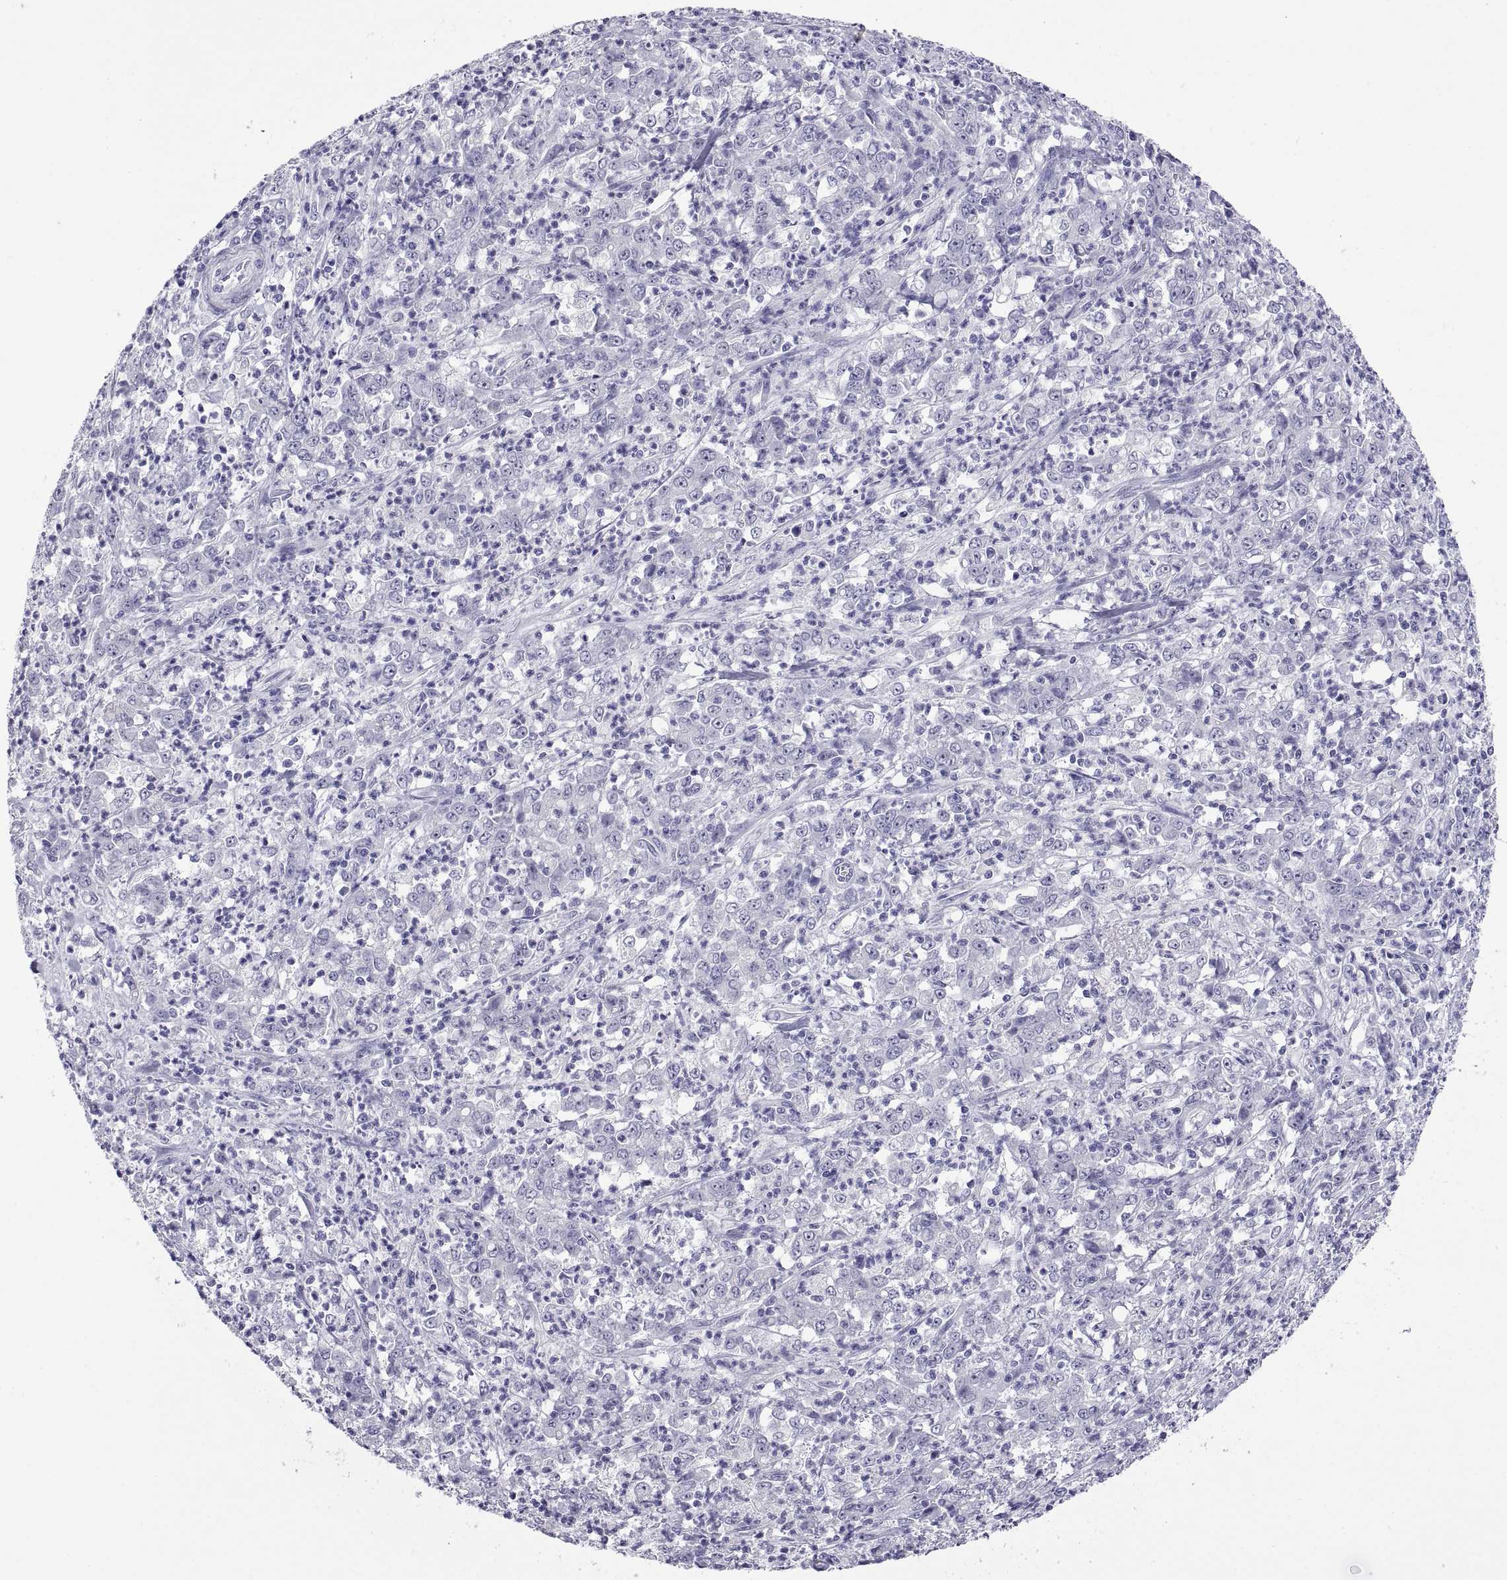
{"staining": {"intensity": "negative", "quantity": "none", "location": "none"}, "tissue": "stomach cancer", "cell_type": "Tumor cells", "image_type": "cancer", "snomed": [{"axis": "morphology", "description": "Adenocarcinoma, NOS"}, {"axis": "topography", "description": "Stomach, lower"}], "caption": "Tumor cells are negative for brown protein staining in adenocarcinoma (stomach).", "gene": "VSX2", "patient": {"sex": "female", "age": 71}}